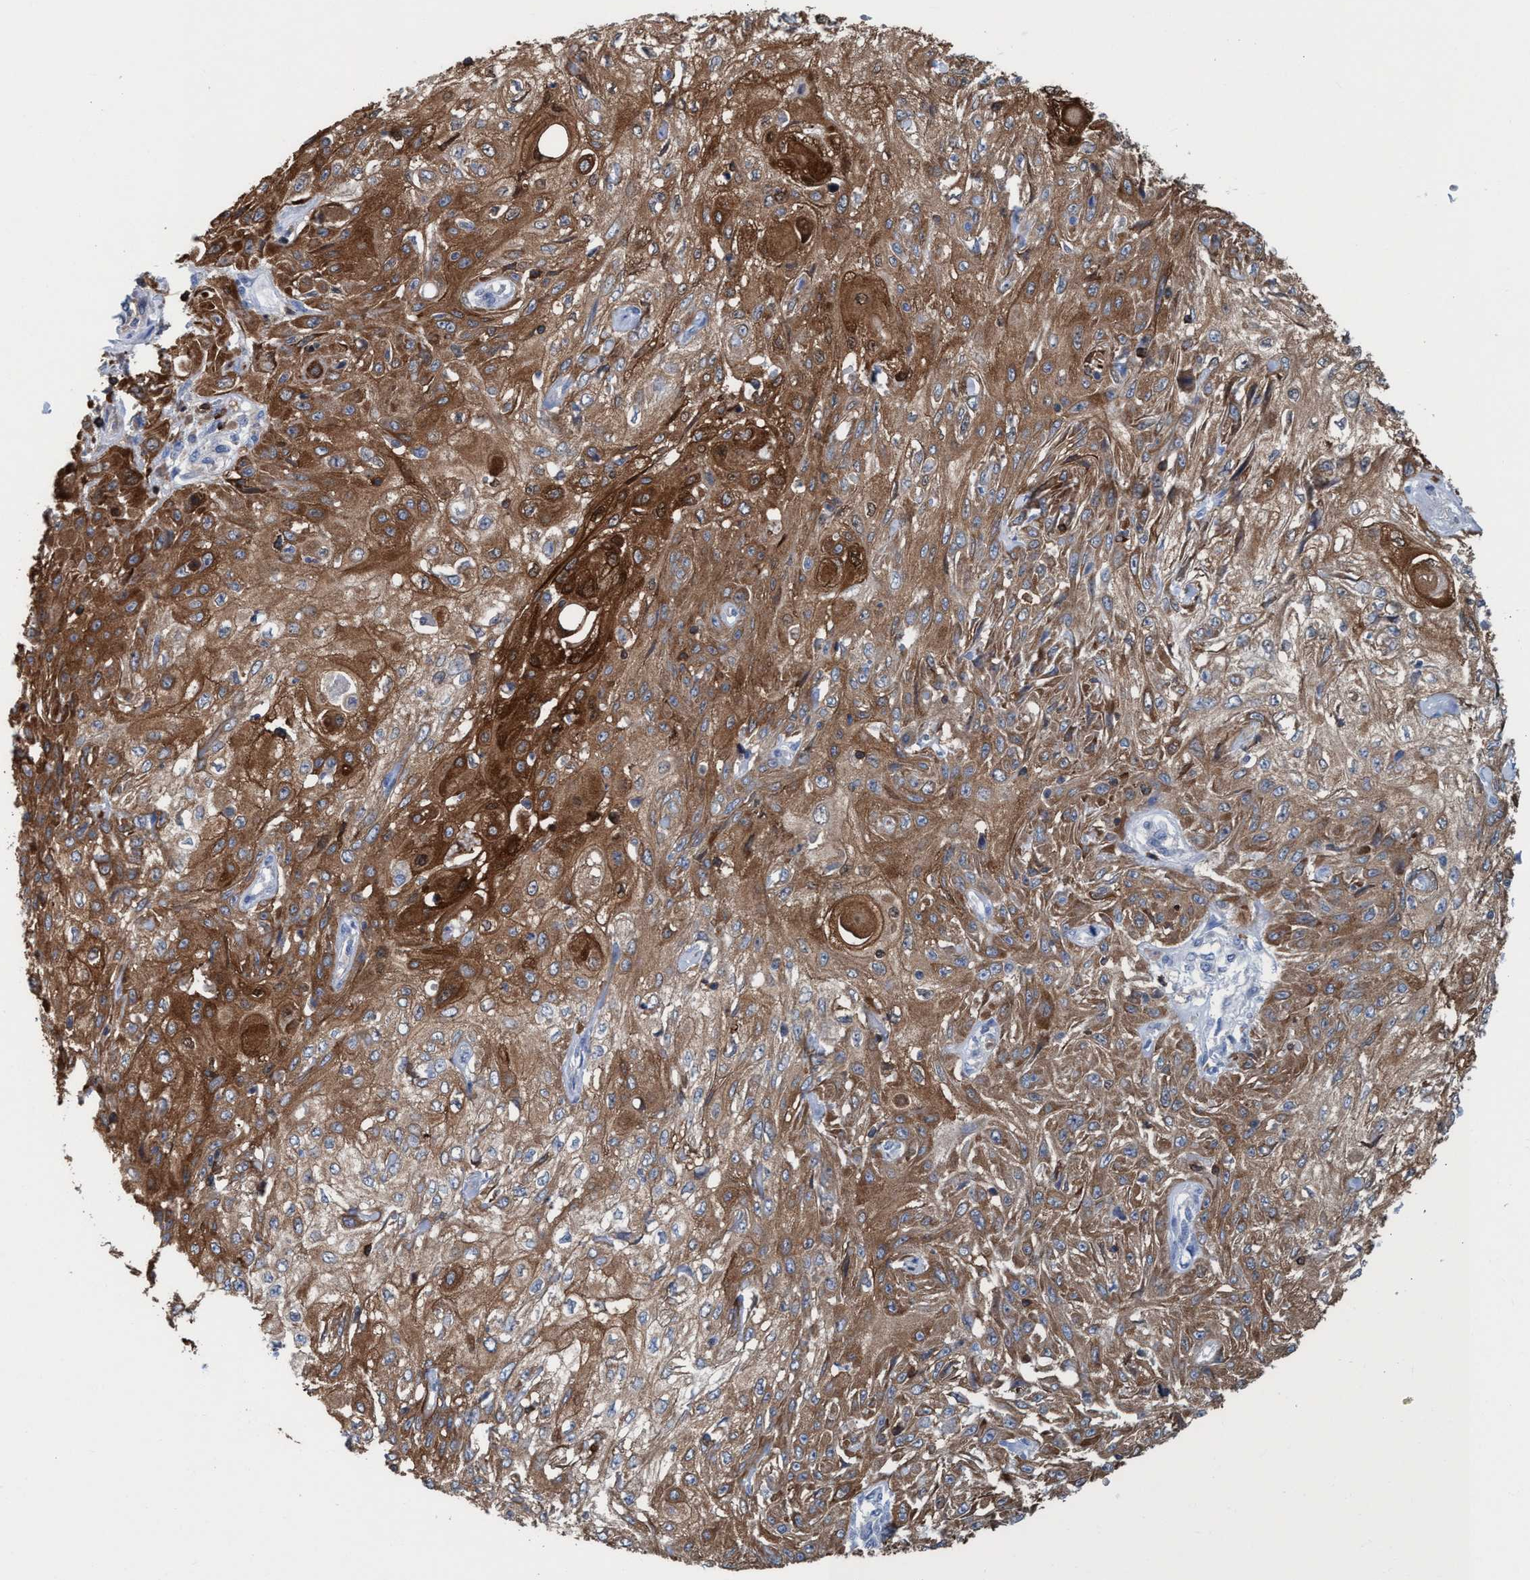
{"staining": {"intensity": "moderate", "quantity": ">75%", "location": "cytoplasmic/membranous"}, "tissue": "skin cancer", "cell_type": "Tumor cells", "image_type": "cancer", "snomed": [{"axis": "morphology", "description": "Squamous cell carcinoma, NOS"}, {"axis": "morphology", "description": "Squamous cell carcinoma, metastatic, NOS"}, {"axis": "topography", "description": "Skin"}, {"axis": "topography", "description": "Lymph node"}], "caption": "Immunohistochemistry (IHC) of skin cancer (metastatic squamous cell carcinoma) exhibits medium levels of moderate cytoplasmic/membranous staining in approximately >75% of tumor cells.", "gene": "EZR", "patient": {"sex": "male", "age": 75}}